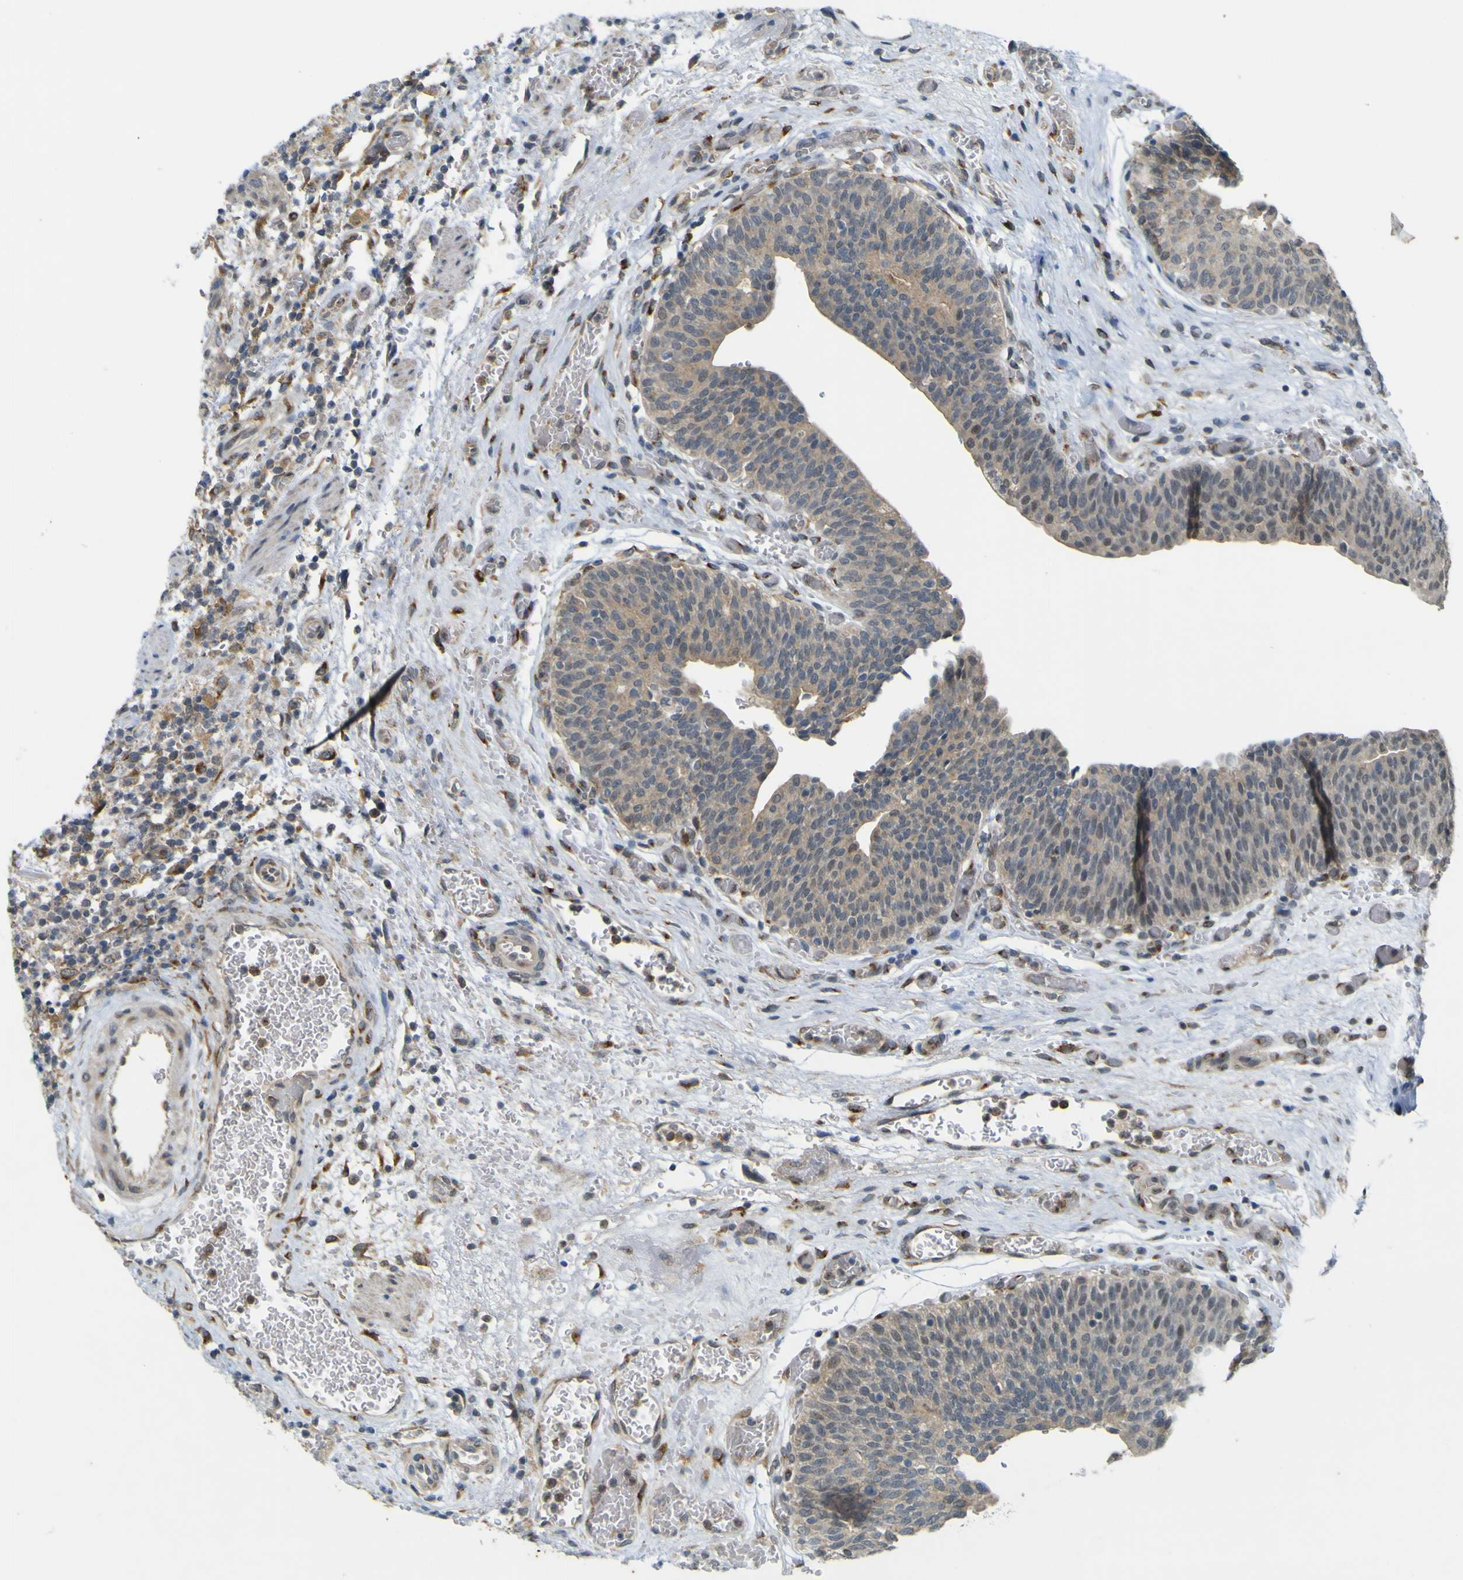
{"staining": {"intensity": "negative", "quantity": "none", "location": "none"}, "tissue": "urothelial cancer", "cell_type": "Tumor cells", "image_type": "cancer", "snomed": [{"axis": "morphology", "description": "Urothelial carcinoma, High grade"}, {"axis": "topography", "description": "Urinary bladder"}], "caption": "DAB immunohistochemical staining of urothelial cancer displays no significant expression in tumor cells.", "gene": "IGF2R", "patient": {"sex": "male", "age": 35}}